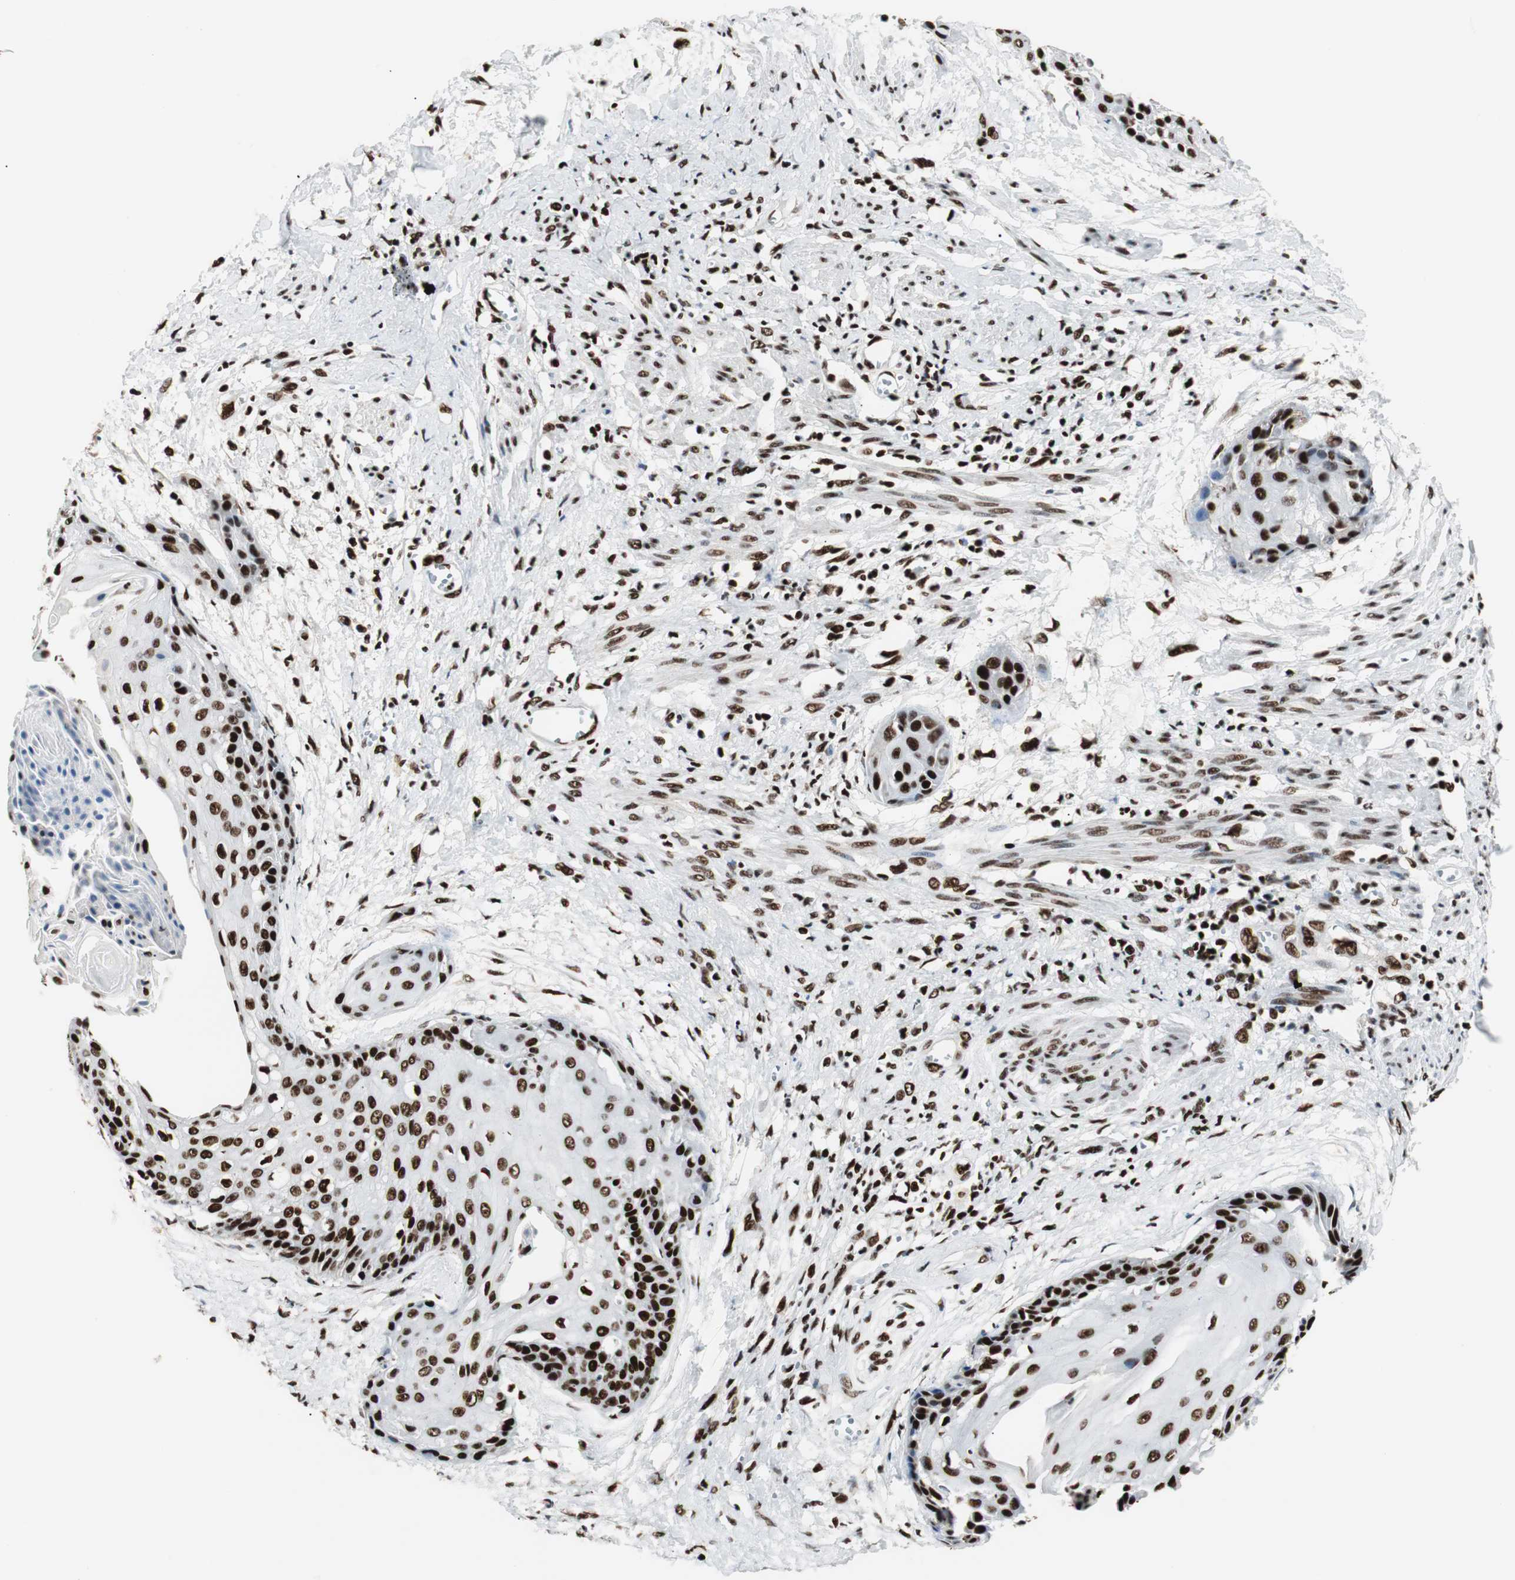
{"staining": {"intensity": "strong", "quantity": ">75%", "location": "nuclear"}, "tissue": "cervical cancer", "cell_type": "Tumor cells", "image_type": "cancer", "snomed": [{"axis": "morphology", "description": "Squamous cell carcinoma, NOS"}, {"axis": "topography", "description": "Cervix"}], "caption": "Cervical cancer stained with DAB (3,3'-diaminobenzidine) immunohistochemistry (IHC) displays high levels of strong nuclear staining in about >75% of tumor cells. Nuclei are stained in blue.", "gene": "MTA2", "patient": {"sex": "female", "age": 57}}